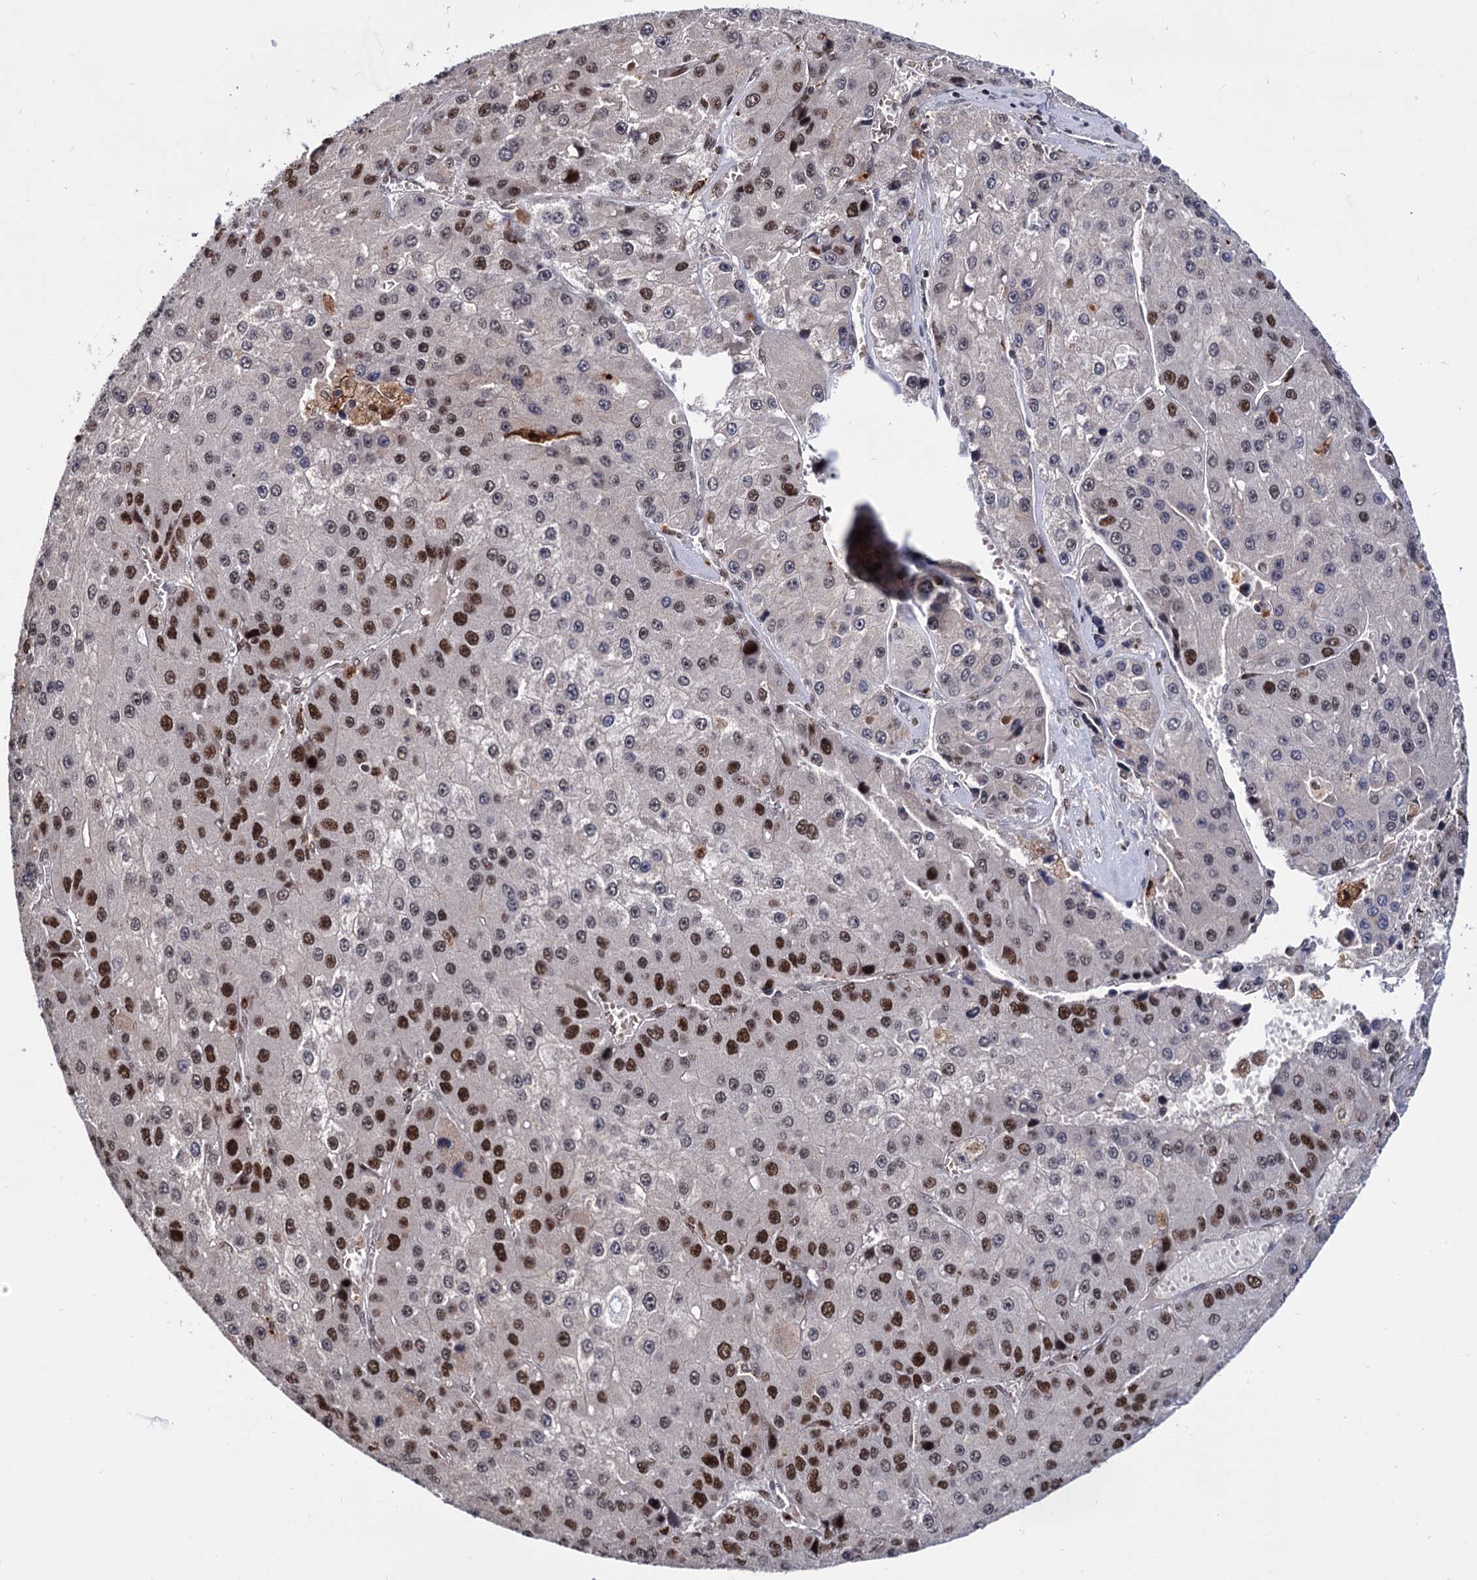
{"staining": {"intensity": "strong", "quantity": "25%-75%", "location": "nuclear"}, "tissue": "liver cancer", "cell_type": "Tumor cells", "image_type": "cancer", "snomed": [{"axis": "morphology", "description": "Carcinoma, Hepatocellular, NOS"}, {"axis": "topography", "description": "Liver"}], "caption": "Immunohistochemistry image of liver cancer stained for a protein (brown), which demonstrates high levels of strong nuclear staining in about 25%-75% of tumor cells.", "gene": "RNASEH2B", "patient": {"sex": "female", "age": 73}}